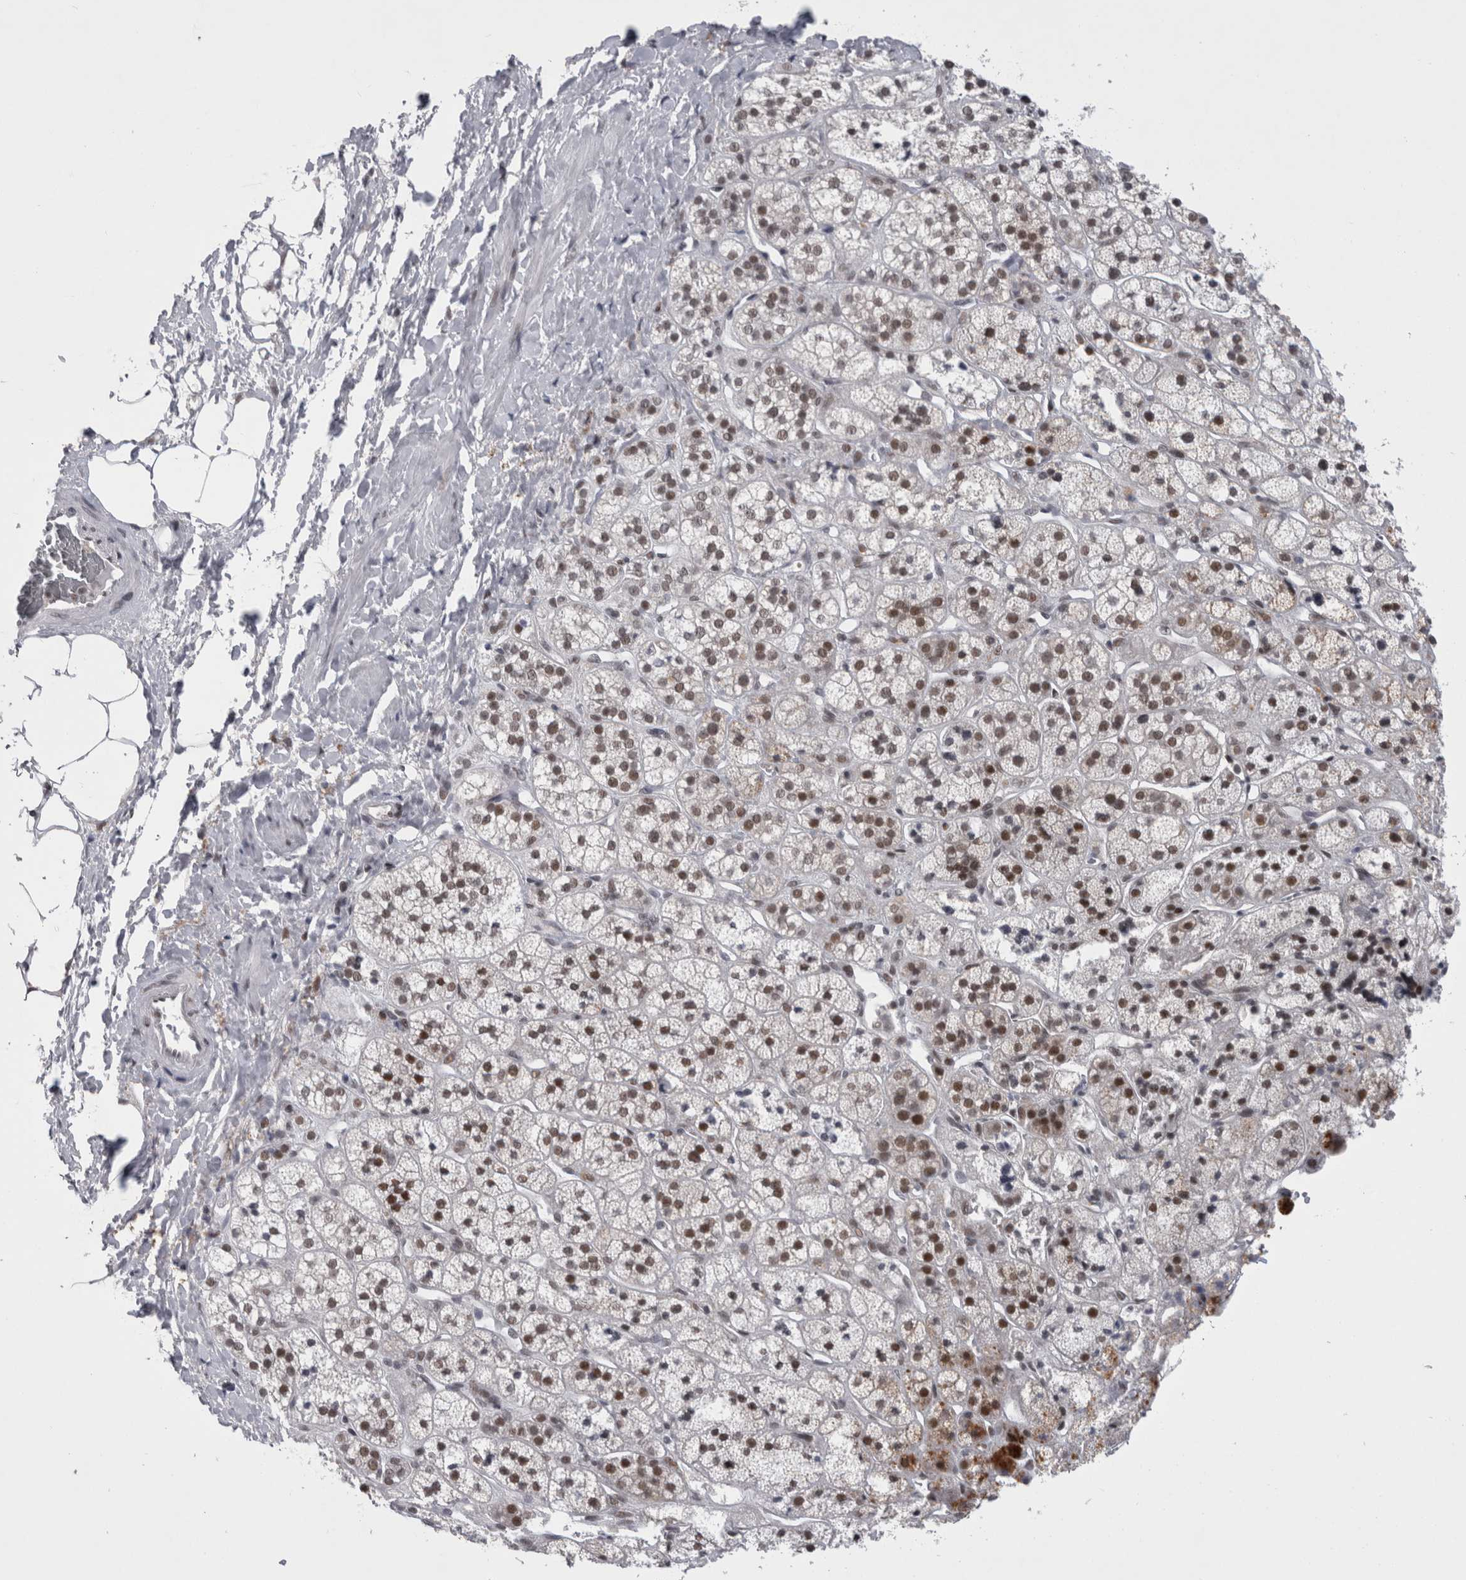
{"staining": {"intensity": "moderate", "quantity": "25%-75%", "location": "cytoplasmic/membranous,nuclear"}, "tissue": "adrenal gland", "cell_type": "Glandular cells", "image_type": "normal", "snomed": [{"axis": "morphology", "description": "Normal tissue, NOS"}, {"axis": "topography", "description": "Adrenal gland"}], "caption": "Protein expression by immunohistochemistry displays moderate cytoplasmic/membranous,nuclear positivity in about 25%-75% of glandular cells in unremarkable adrenal gland.", "gene": "PSMB2", "patient": {"sex": "male", "age": 56}}